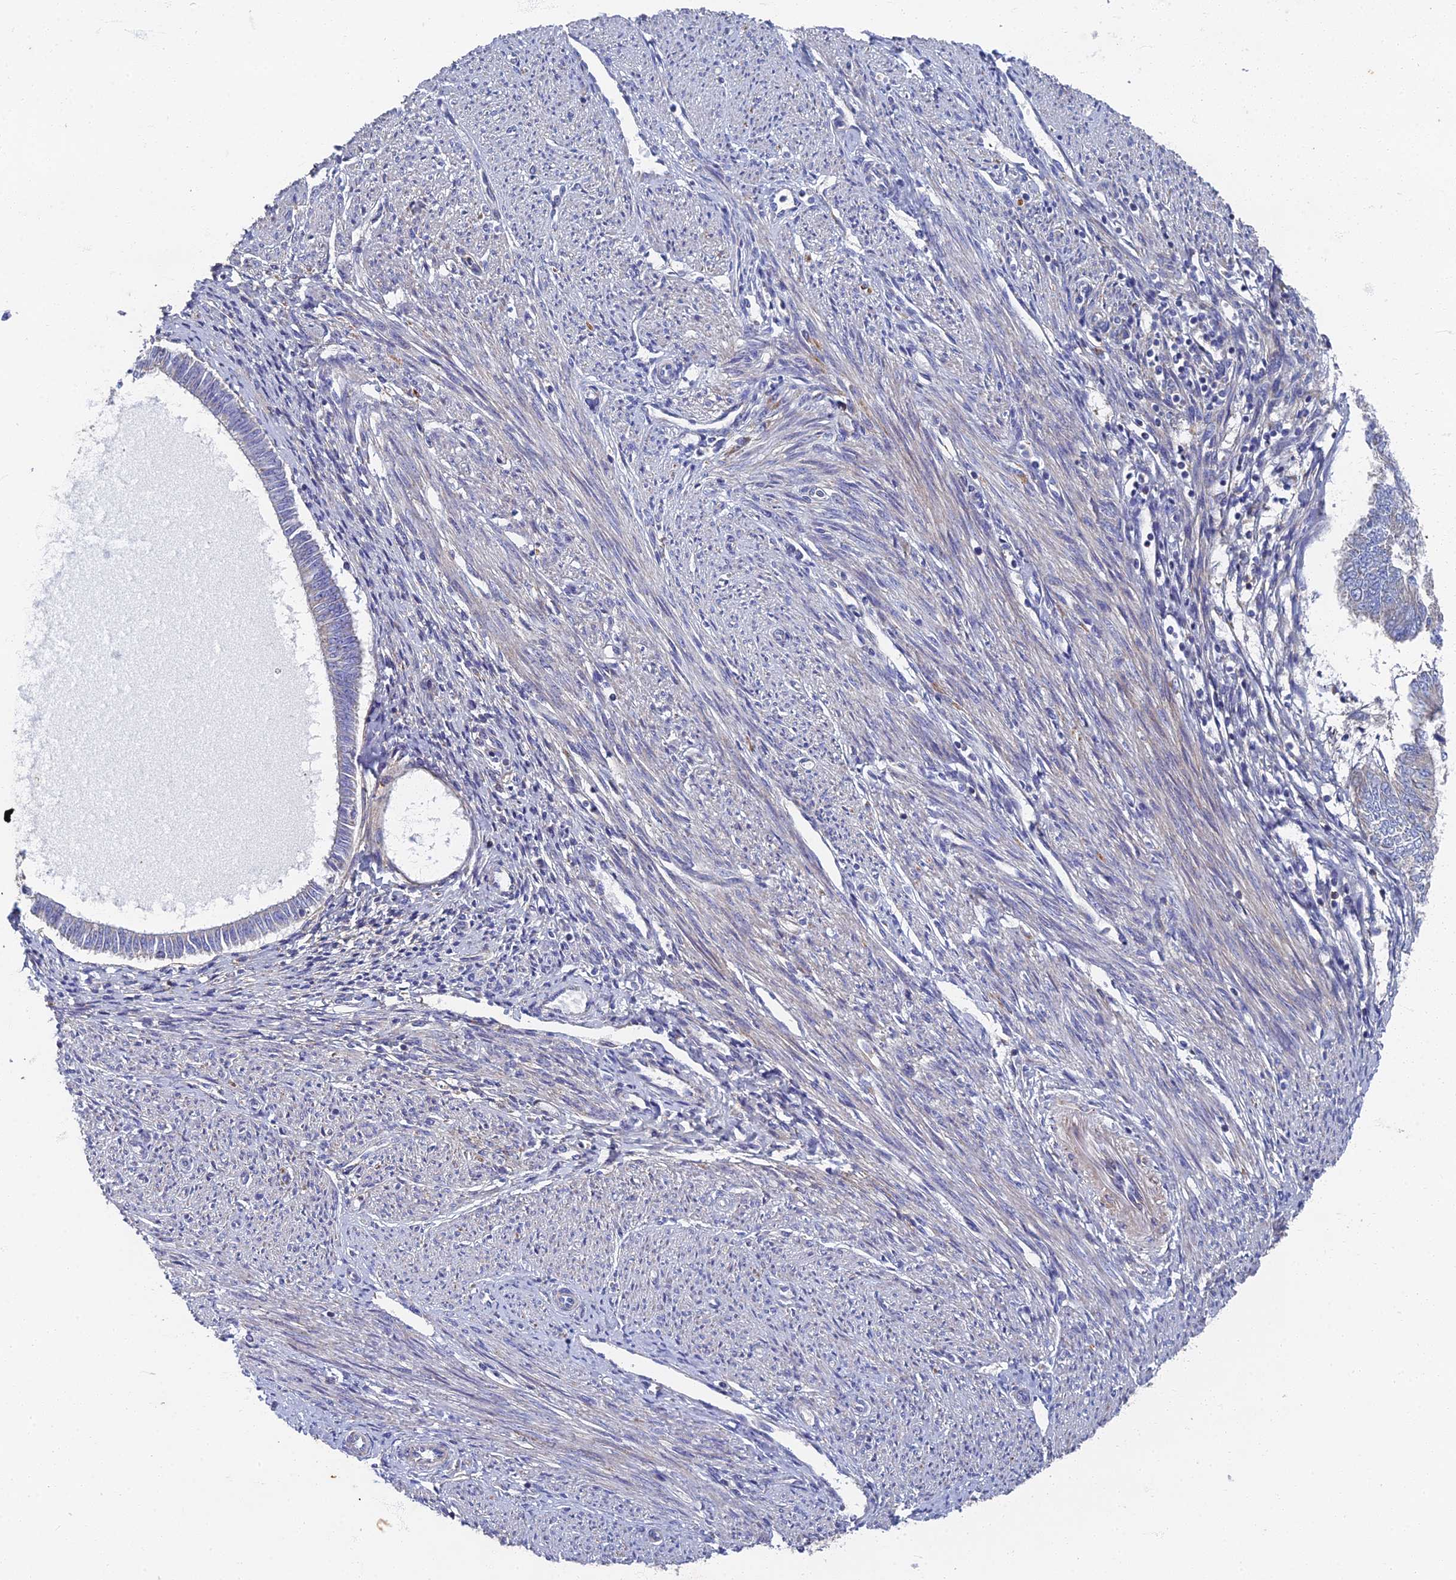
{"staining": {"intensity": "negative", "quantity": "none", "location": "none"}, "tissue": "endometrial cancer", "cell_type": "Tumor cells", "image_type": "cancer", "snomed": [{"axis": "morphology", "description": "Adenocarcinoma, NOS"}, {"axis": "topography", "description": "Endometrium"}], "caption": "This photomicrograph is of endometrial cancer stained with immunohistochemistry (IHC) to label a protein in brown with the nuclei are counter-stained blue. There is no staining in tumor cells.", "gene": "RNASEK", "patient": {"sex": "female", "age": 58}}